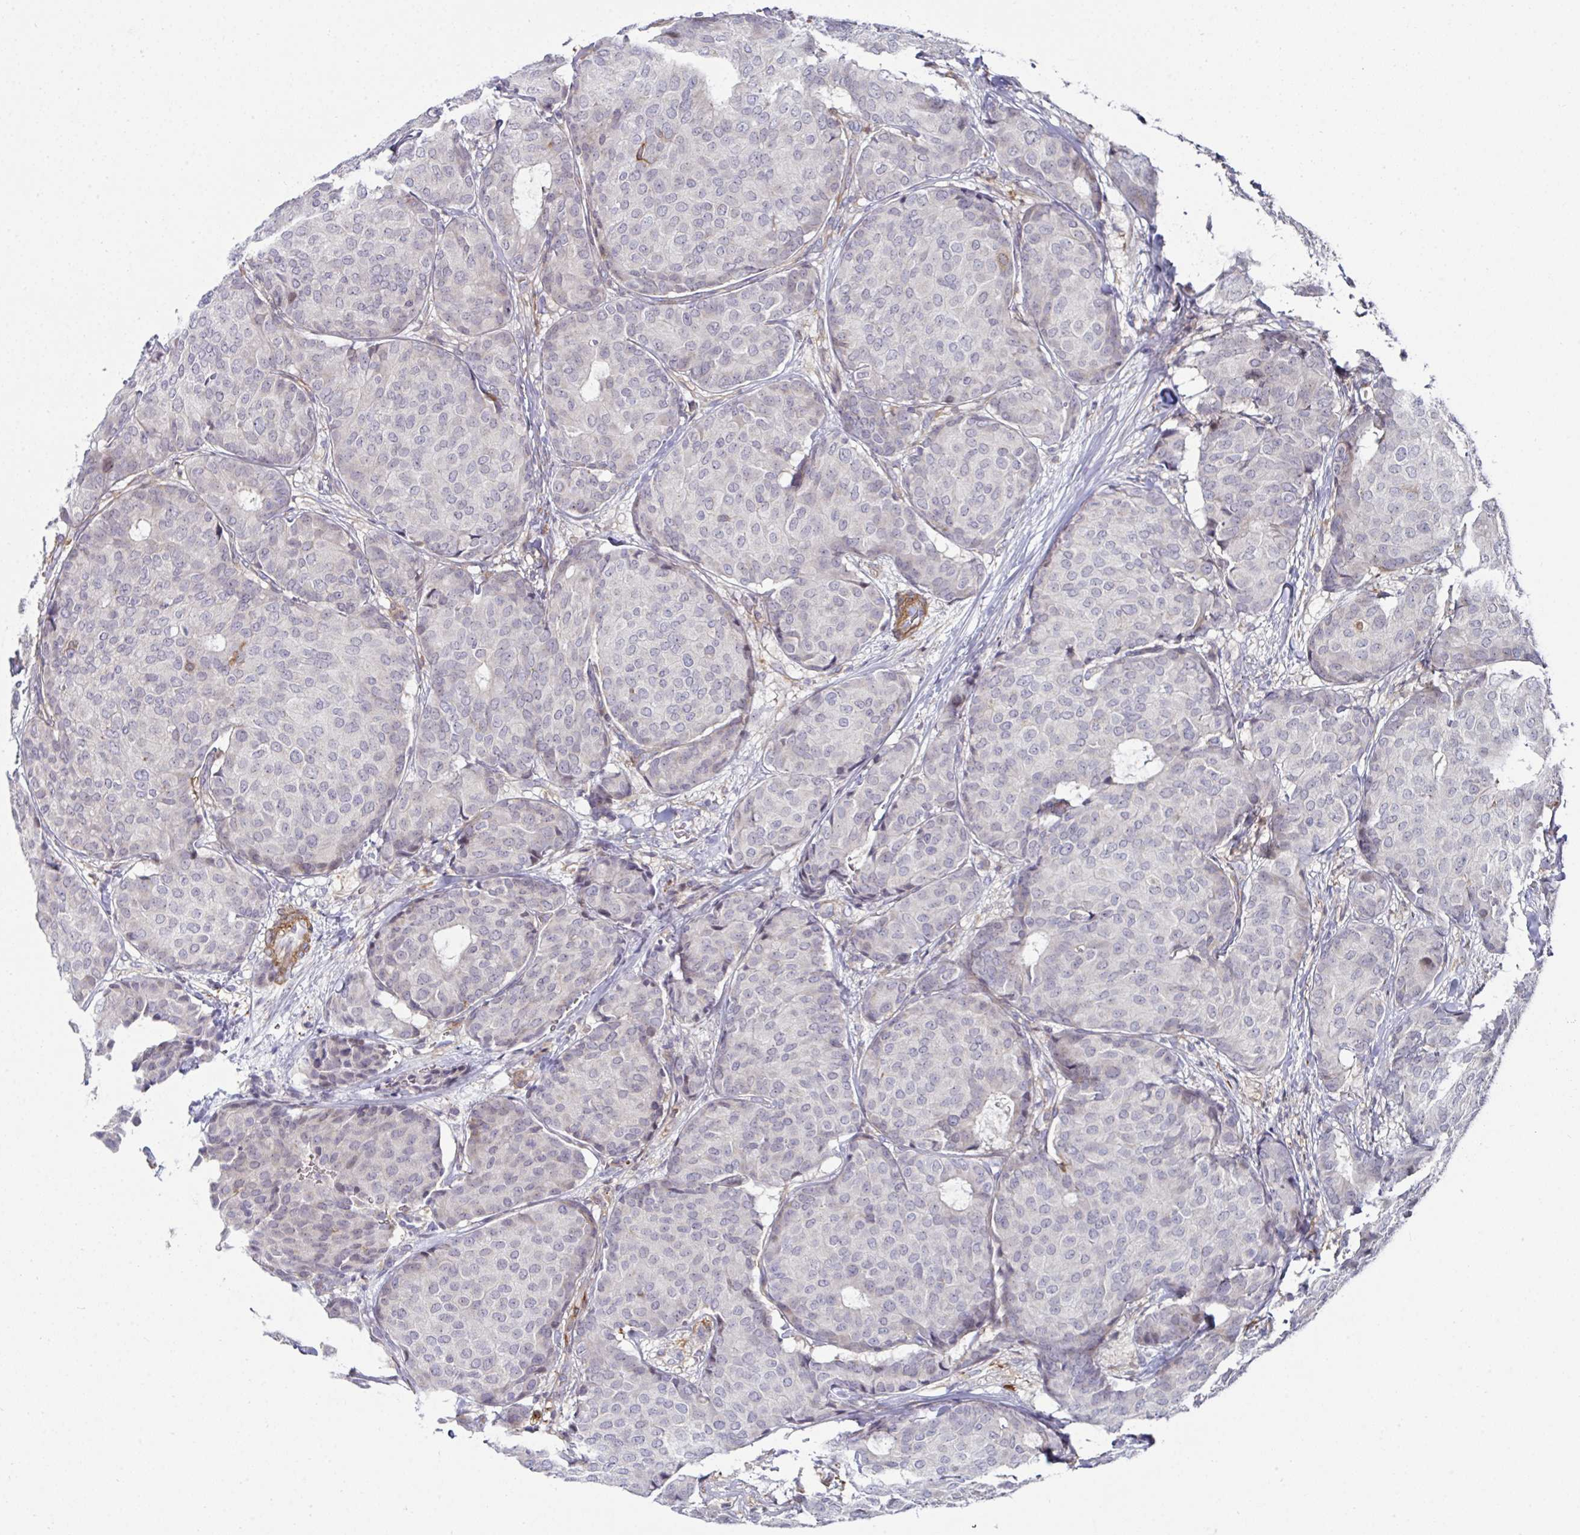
{"staining": {"intensity": "negative", "quantity": "none", "location": "none"}, "tissue": "breast cancer", "cell_type": "Tumor cells", "image_type": "cancer", "snomed": [{"axis": "morphology", "description": "Duct carcinoma"}, {"axis": "topography", "description": "Breast"}], "caption": "There is no significant positivity in tumor cells of infiltrating ductal carcinoma (breast).", "gene": "FBXL13", "patient": {"sex": "female", "age": 75}}